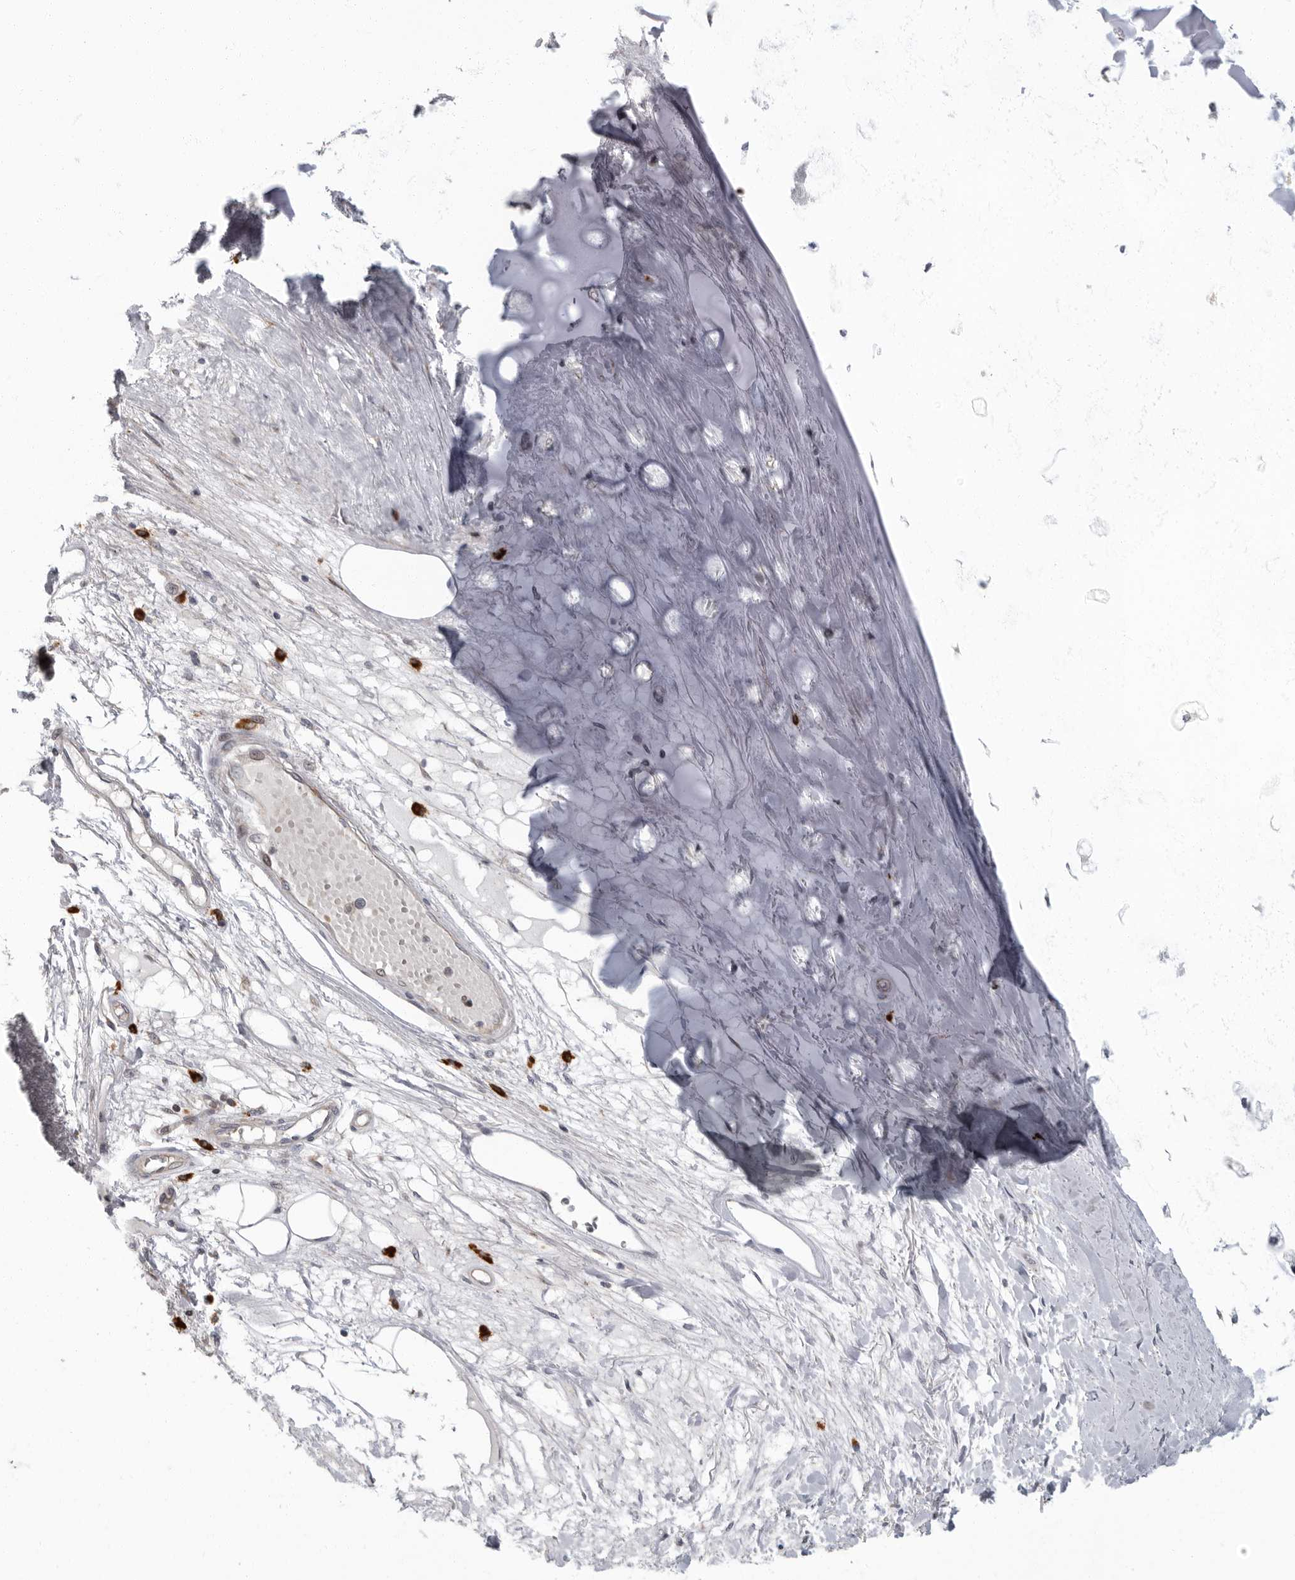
{"staining": {"intensity": "negative", "quantity": "none", "location": "none"}, "tissue": "adipose tissue", "cell_type": "Adipocytes", "image_type": "normal", "snomed": [{"axis": "morphology", "description": "Normal tissue, NOS"}, {"axis": "topography", "description": "Bronchus"}], "caption": "The immunohistochemistry micrograph has no significant expression in adipocytes of adipose tissue.", "gene": "PDCD11", "patient": {"sex": "male", "age": 66}}